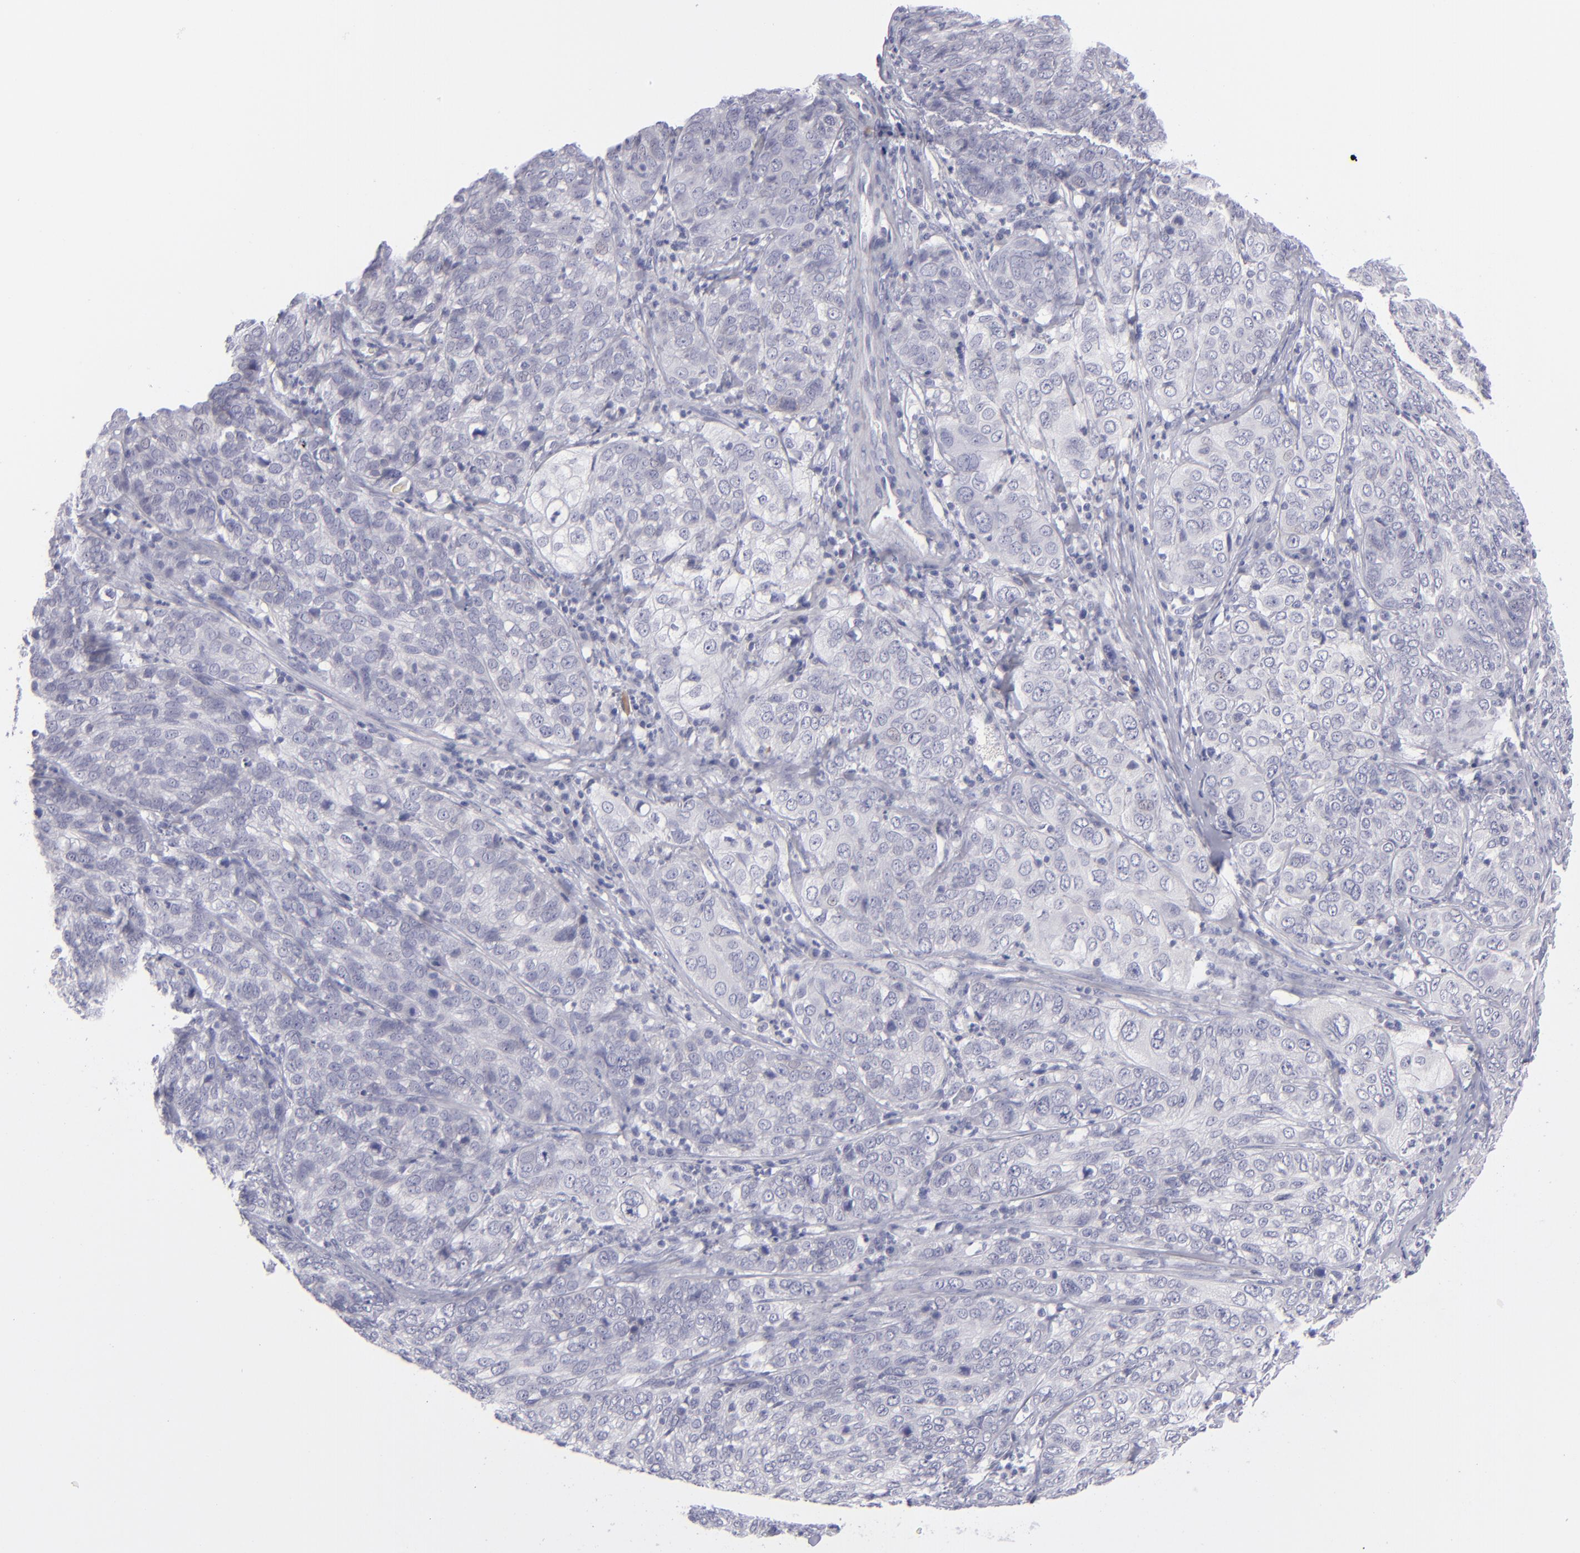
{"staining": {"intensity": "negative", "quantity": "none", "location": "none"}, "tissue": "cervical cancer", "cell_type": "Tumor cells", "image_type": "cancer", "snomed": [{"axis": "morphology", "description": "Squamous cell carcinoma, NOS"}, {"axis": "topography", "description": "Cervix"}], "caption": "The histopathology image exhibits no significant staining in tumor cells of cervical squamous cell carcinoma.", "gene": "ITGB4", "patient": {"sex": "female", "age": 38}}